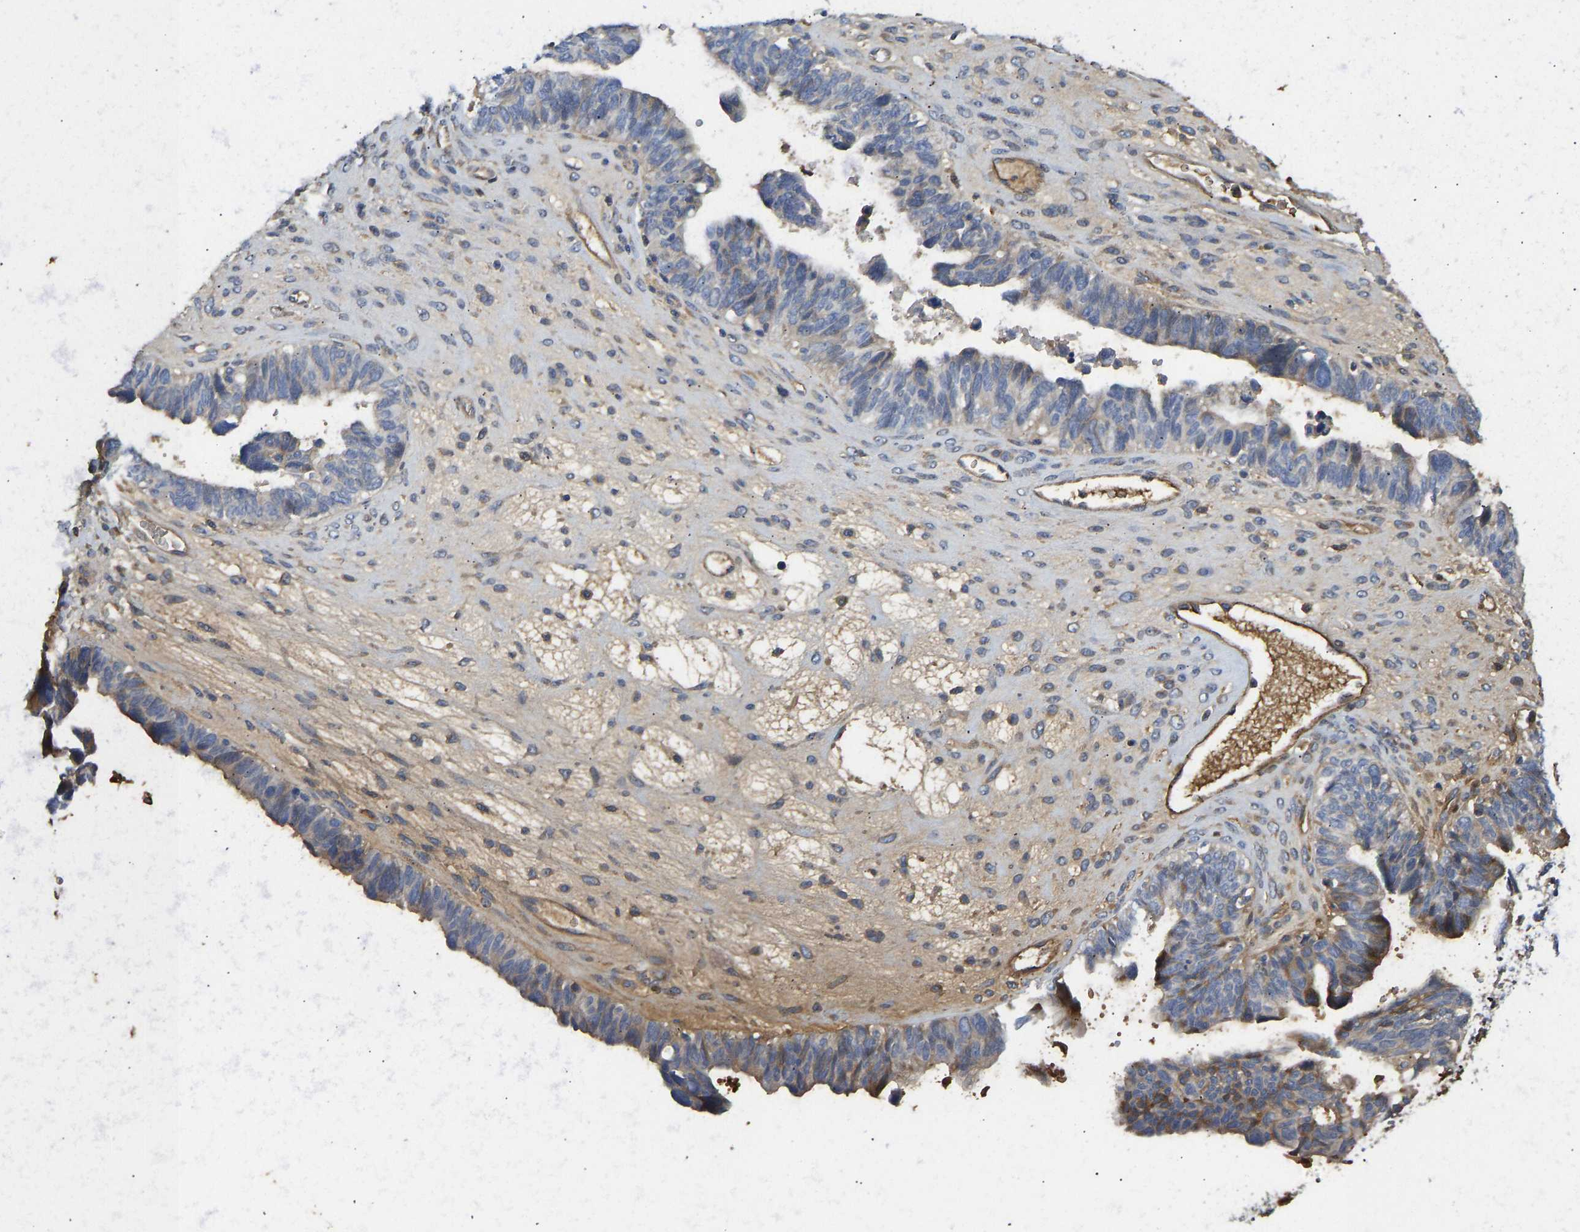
{"staining": {"intensity": "weak", "quantity": "25%-75%", "location": "cytoplasmic/membranous"}, "tissue": "ovarian cancer", "cell_type": "Tumor cells", "image_type": "cancer", "snomed": [{"axis": "morphology", "description": "Cystadenocarcinoma, serous, NOS"}, {"axis": "topography", "description": "Ovary"}], "caption": "DAB immunohistochemical staining of human ovarian serous cystadenocarcinoma displays weak cytoplasmic/membranous protein expression in approximately 25%-75% of tumor cells.", "gene": "VCPKMT", "patient": {"sex": "female", "age": 79}}